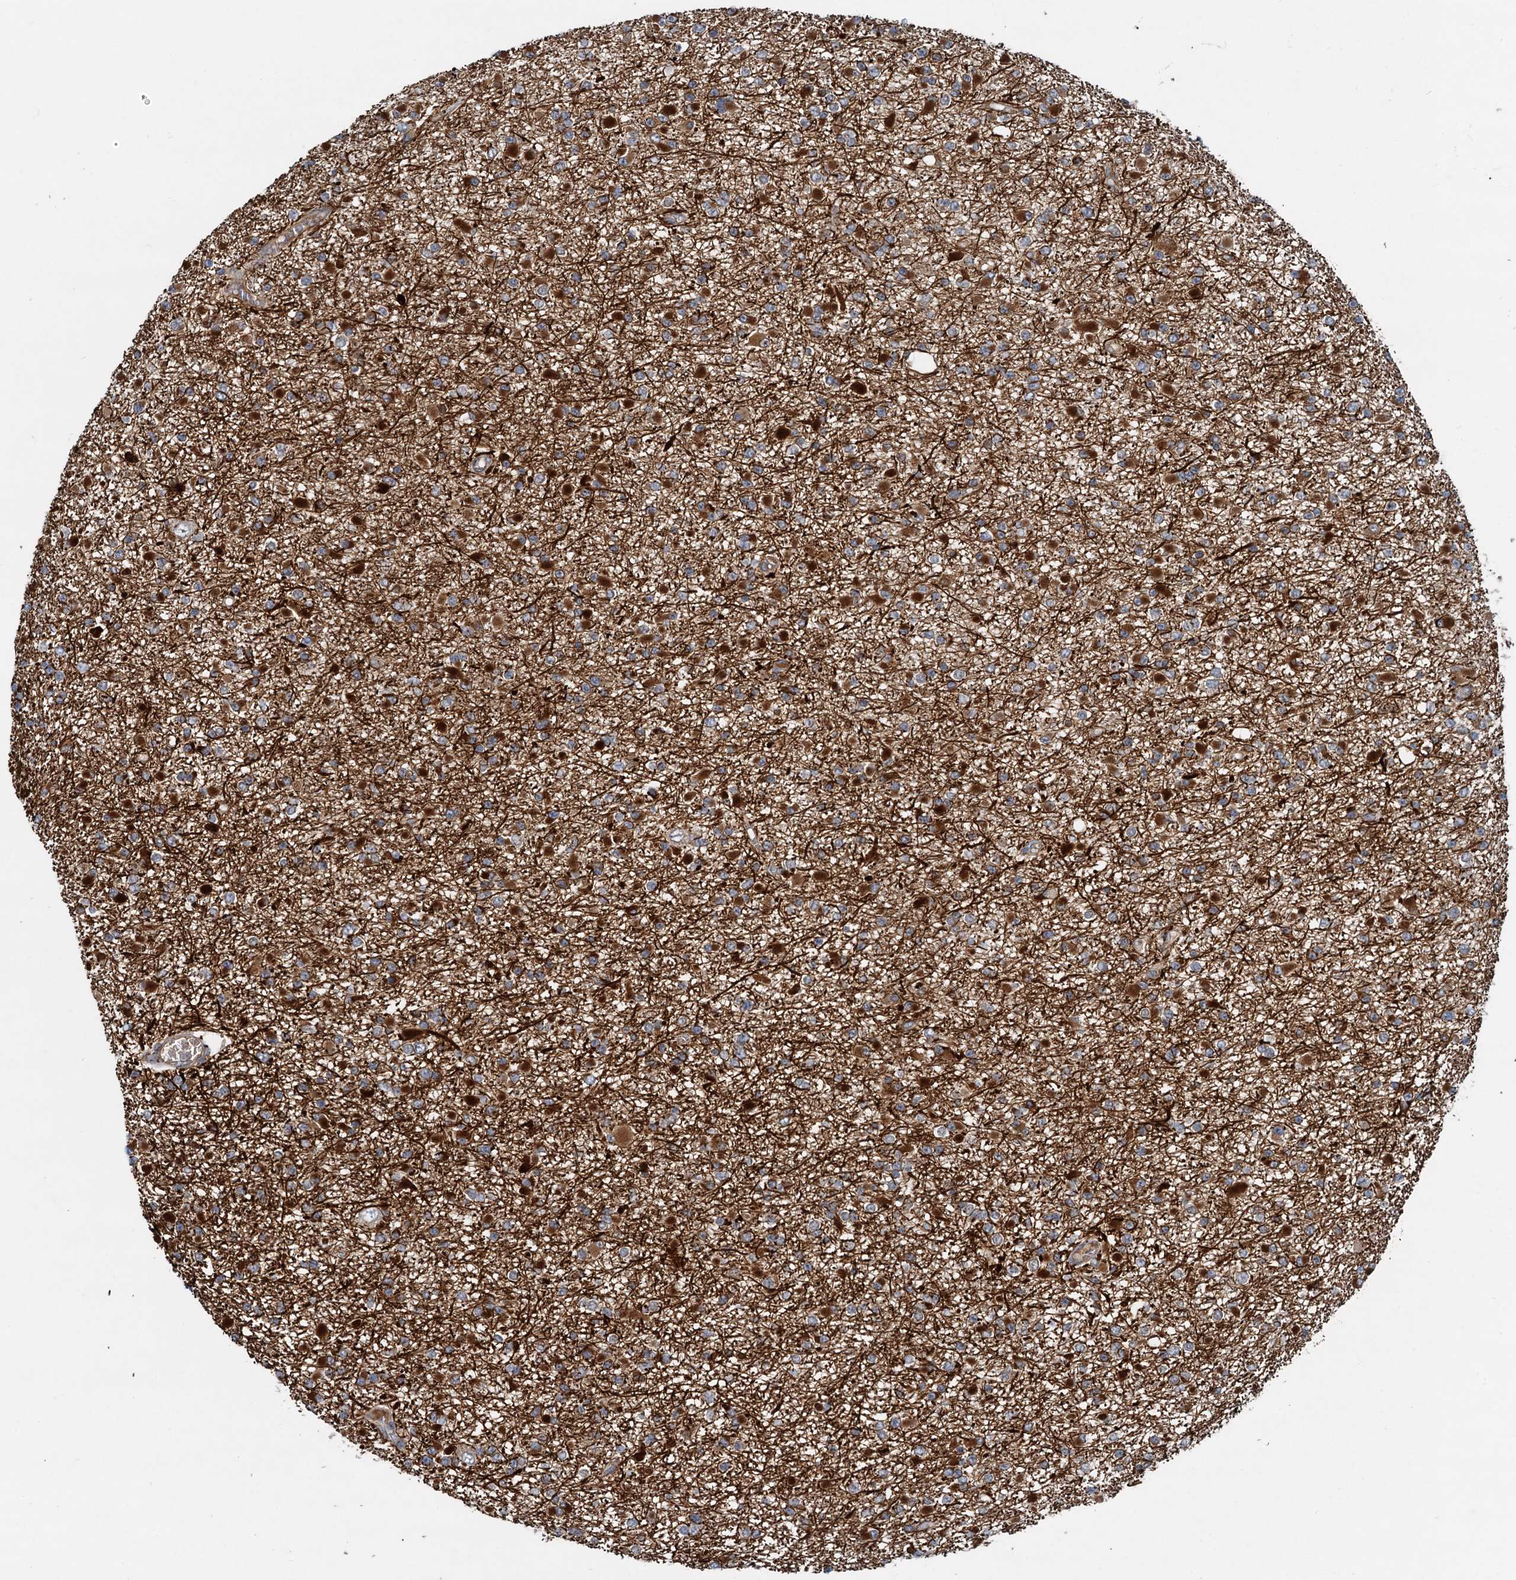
{"staining": {"intensity": "strong", "quantity": "<25%", "location": "cytoplasmic/membranous"}, "tissue": "glioma", "cell_type": "Tumor cells", "image_type": "cancer", "snomed": [{"axis": "morphology", "description": "Glioma, malignant, Low grade"}, {"axis": "topography", "description": "Brain"}], "caption": "Glioma tissue exhibits strong cytoplasmic/membranous expression in about <25% of tumor cells, visualized by immunohistochemistry.", "gene": "CEP68", "patient": {"sex": "female", "age": 22}}